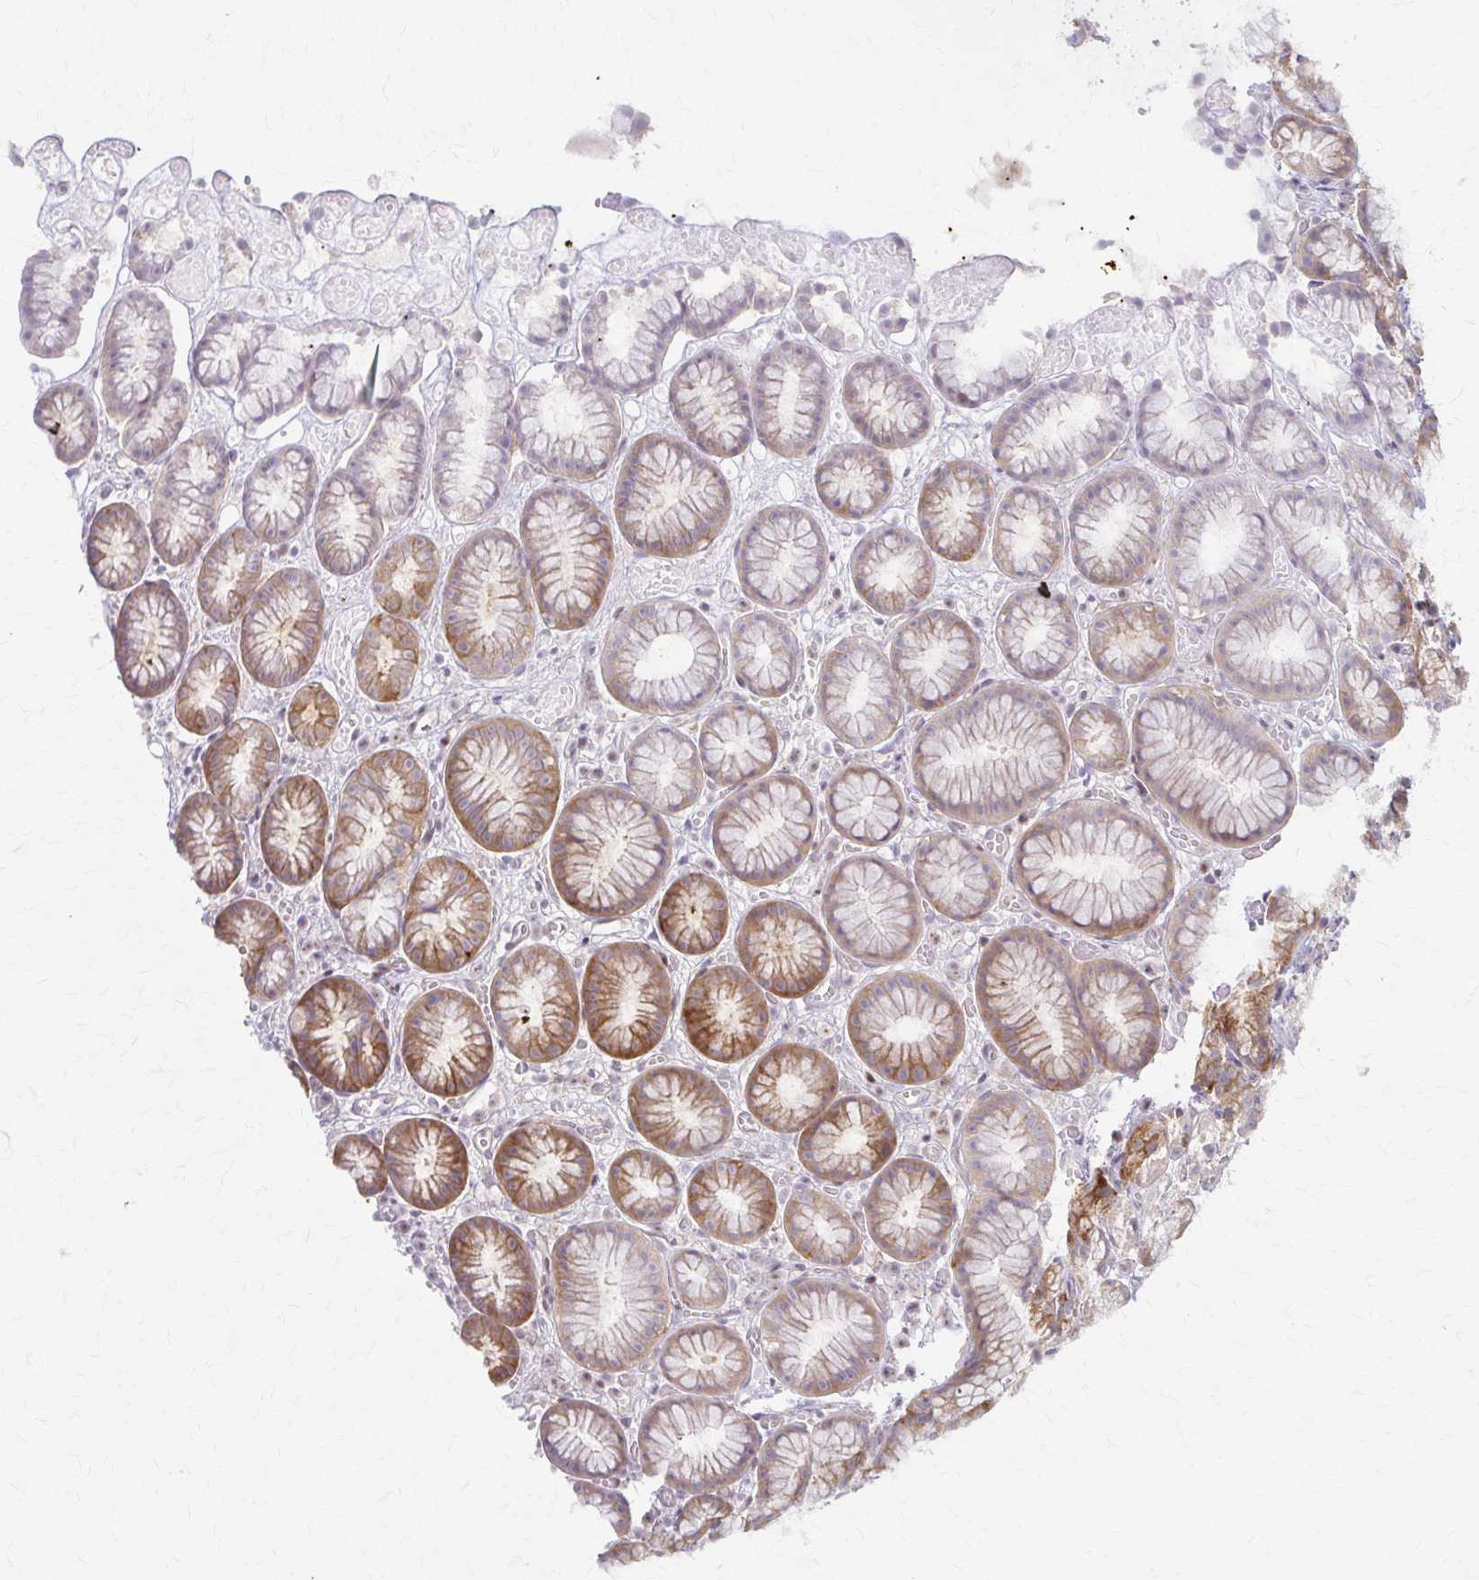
{"staining": {"intensity": "moderate", "quantity": "25%-75%", "location": "cytoplasmic/membranous"}, "tissue": "stomach", "cell_type": "Glandular cells", "image_type": "normal", "snomed": [{"axis": "morphology", "description": "Normal tissue, NOS"}, {"axis": "topography", "description": "Smooth muscle"}, {"axis": "topography", "description": "Stomach"}], "caption": "An immunohistochemistry image of normal tissue is shown. Protein staining in brown shows moderate cytoplasmic/membranous positivity in stomach within glandular cells. (DAB = brown stain, brightfield microscopy at high magnification).", "gene": "ARHGAP35", "patient": {"sex": "male", "age": 70}}